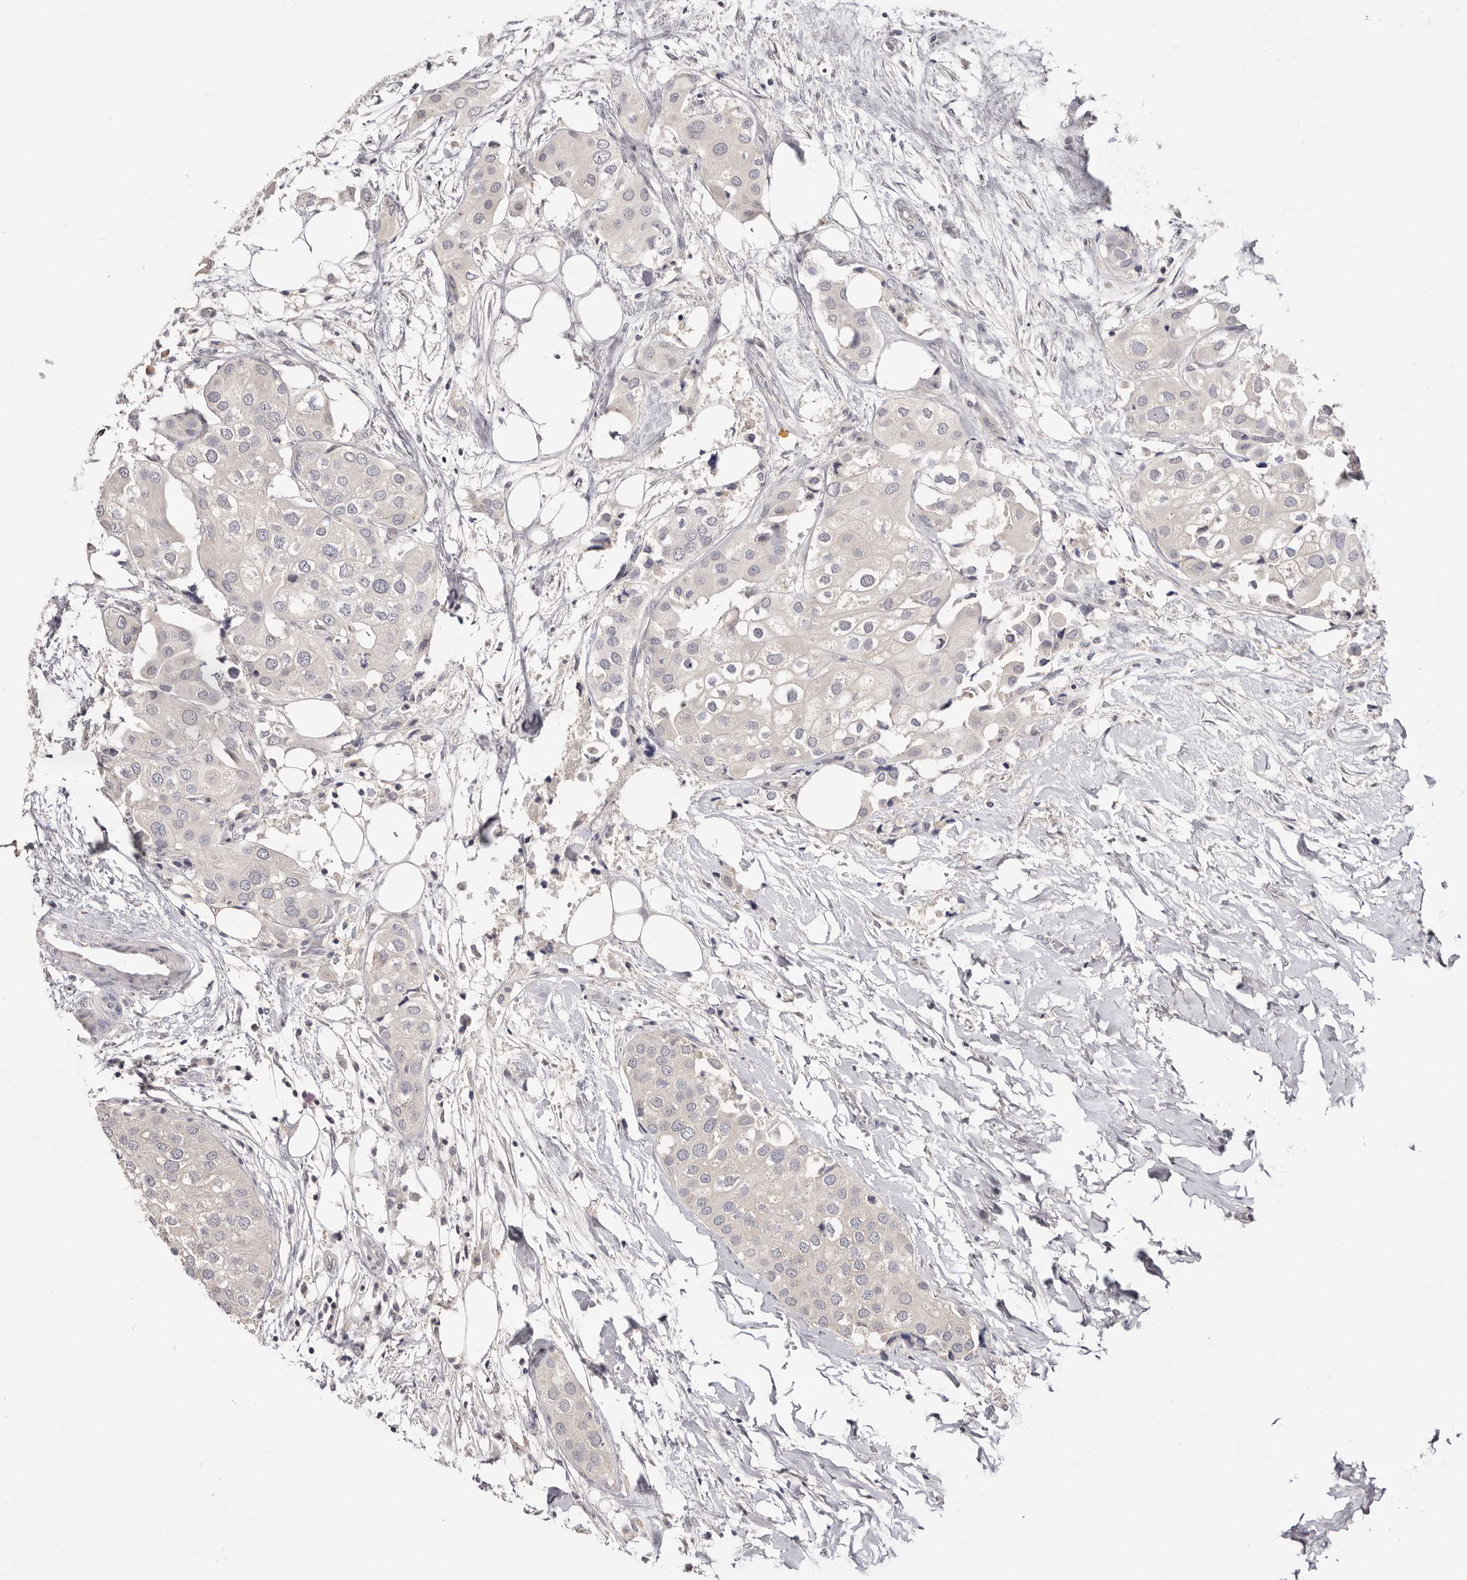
{"staining": {"intensity": "negative", "quantity": "none", "location": "none"}, "tissue": "urothelial cancer", "cell_type": "Tumor cells", "image_type": "cancer", "snomed": [{"axis": "morphology", "description": "Urothelial carcinoma, High grade"}, {"axis": "topography", "description": "Urinary bladder"}], "caption": "Immunohistochemical staining of urothelial cancer displays no significant expression in tumor cells.", "gene": "DOP1A", "patient": {"sex": "male", "age": 64}}